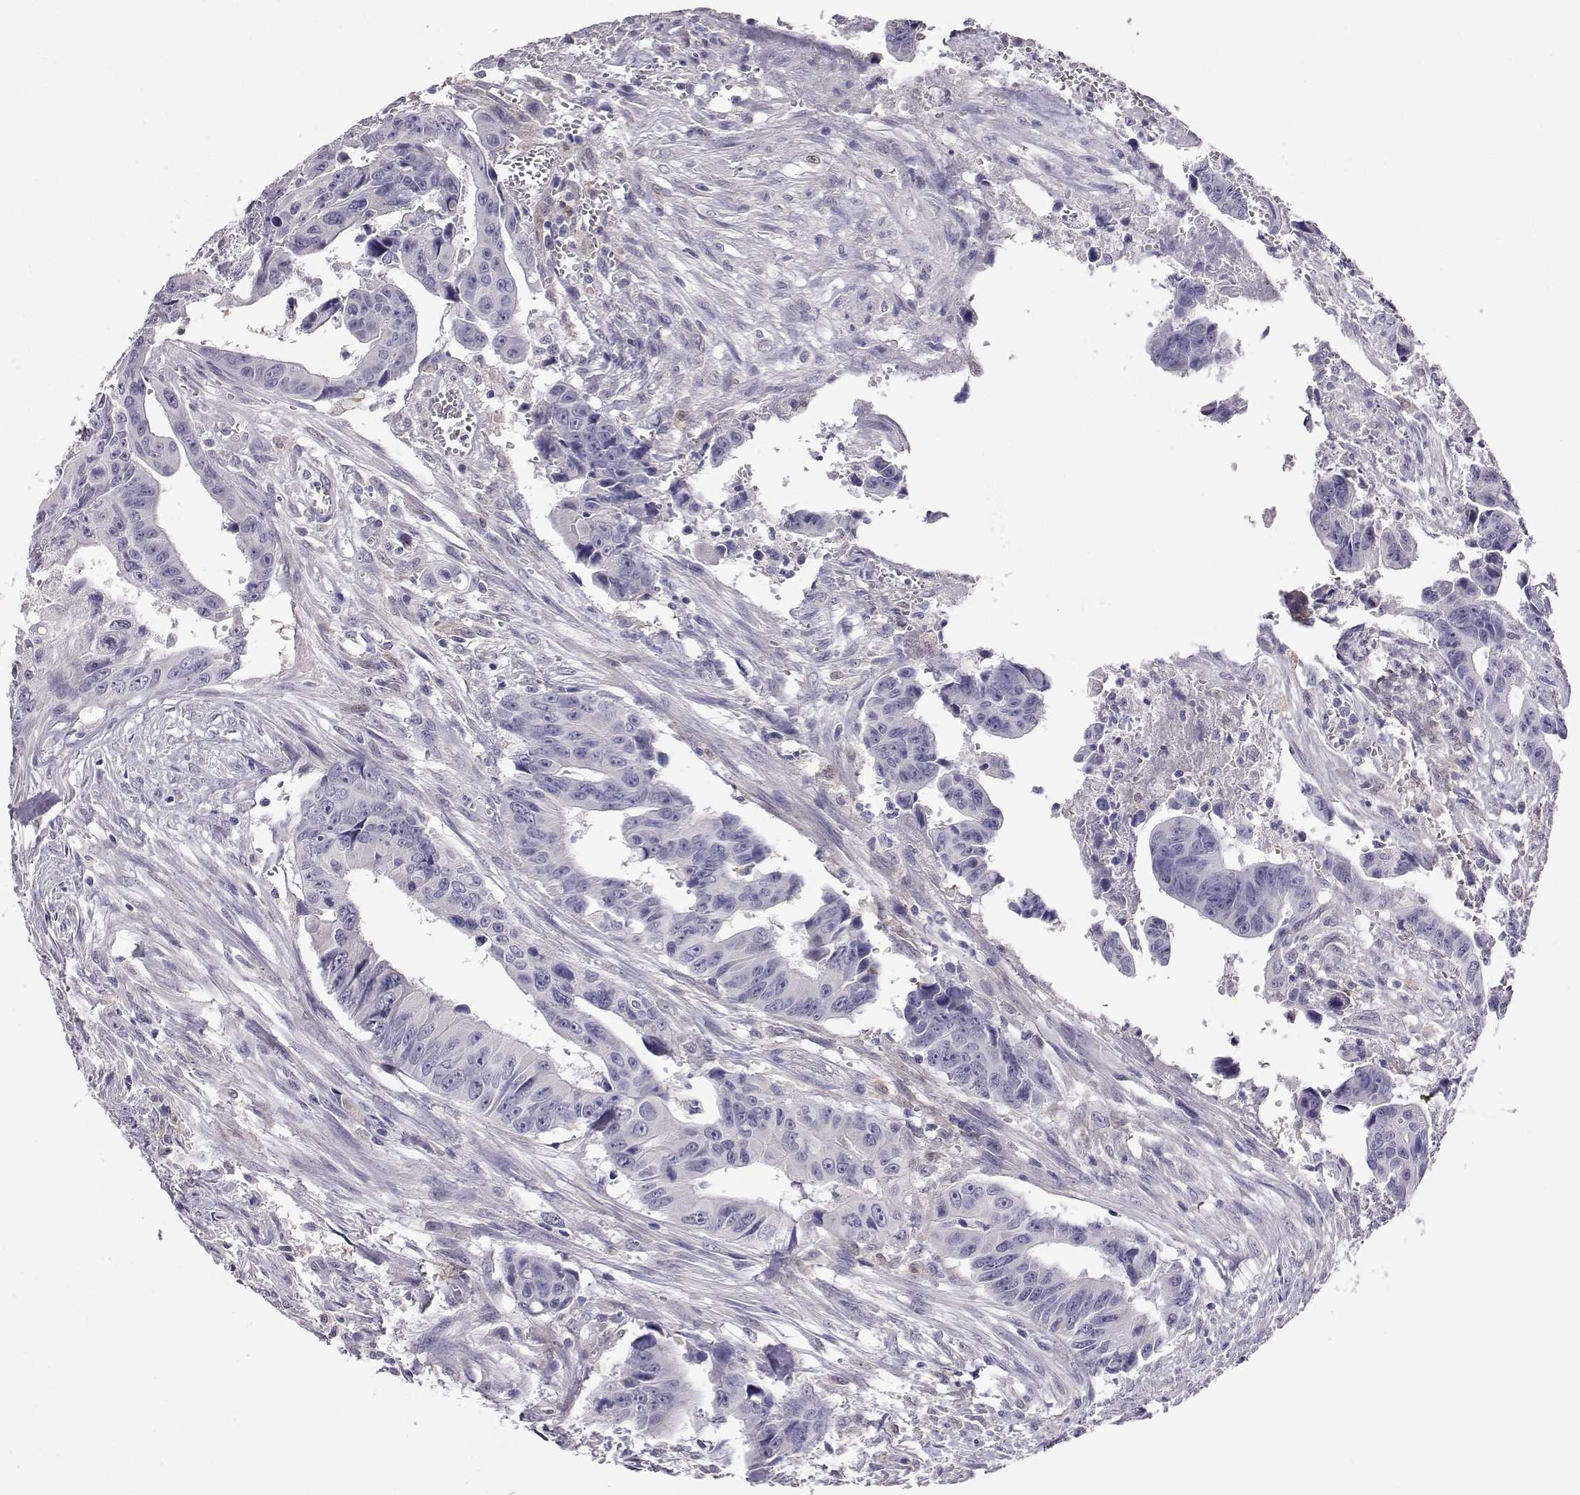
{"staining": {"intensity": "negative", "quantity": "none", "location": "none"}, "tissue": "colorectal cancer", "cell_type": "Tumor cells", "image_type": "cancer", "snomed": [{"axis": "morphology", "description": "Adenocarcinoma, NOS"}, {"axis": "topography", "description": "Colon"}], "caption": "This is an IHC photomicrograph of colorectal adenocarcinoma. There is no staining in tumor cells.", "gene": "AKR1B1", "patient": {"sex": "female", "age": 87}}